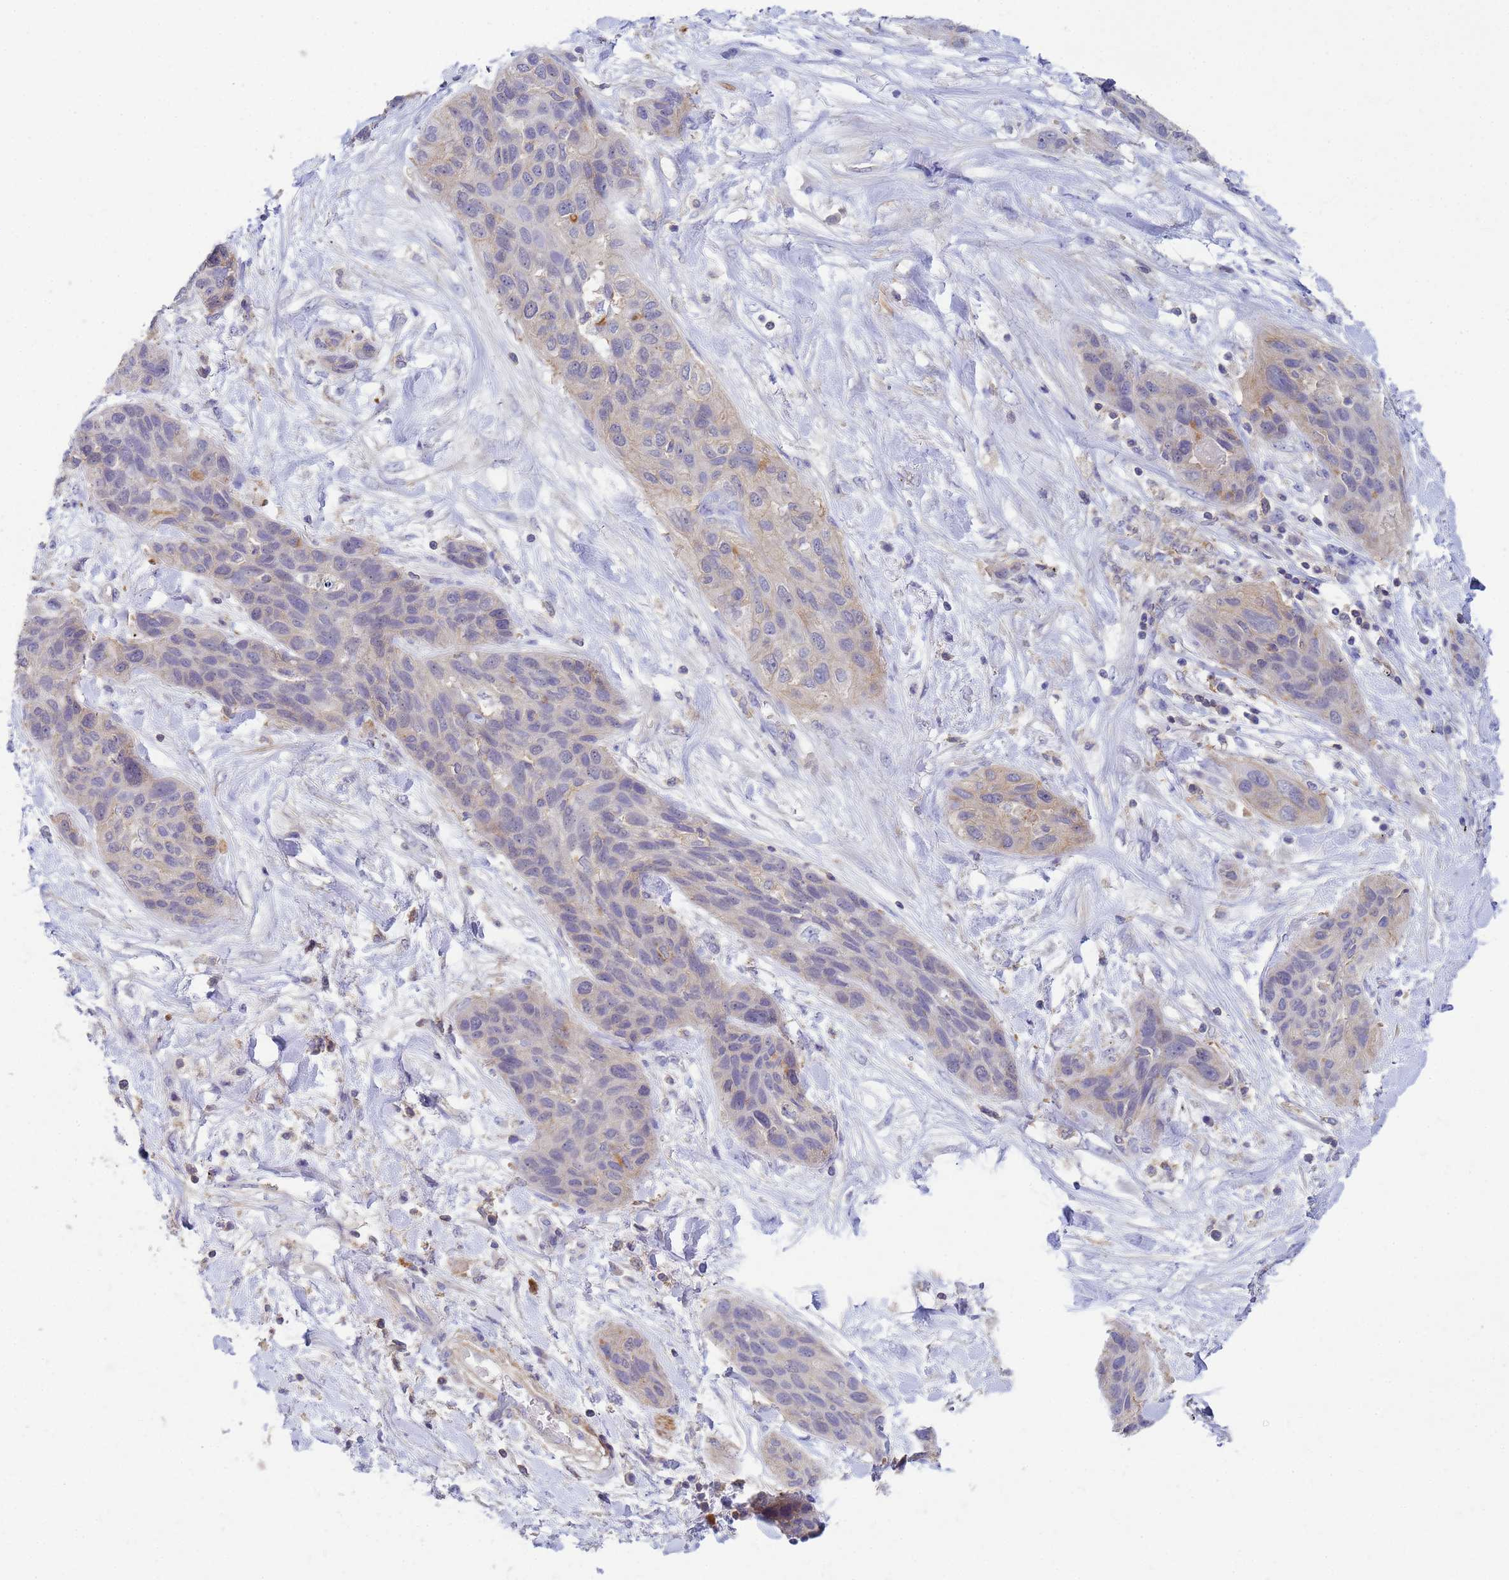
{"staining": {"intensity": "negative", "quantity": "none", "location": "none"}, "tissue": "lung cancer", "cell_type": "Tumor cells", "image_type": "cancer", "snomed": [{"axis": "morphology", "description": "Squamous cell carcinoma, NOS"}, {"axis": "topography", "description": "Lung"}], "caption": "IHC micrograph of squamous cell carcinoma (lung) stained for a protein (brown), which exhibits no positivity in tumor cells.", "gene": "KLHL13", "patient": {"sex": "female", "age": 70}}